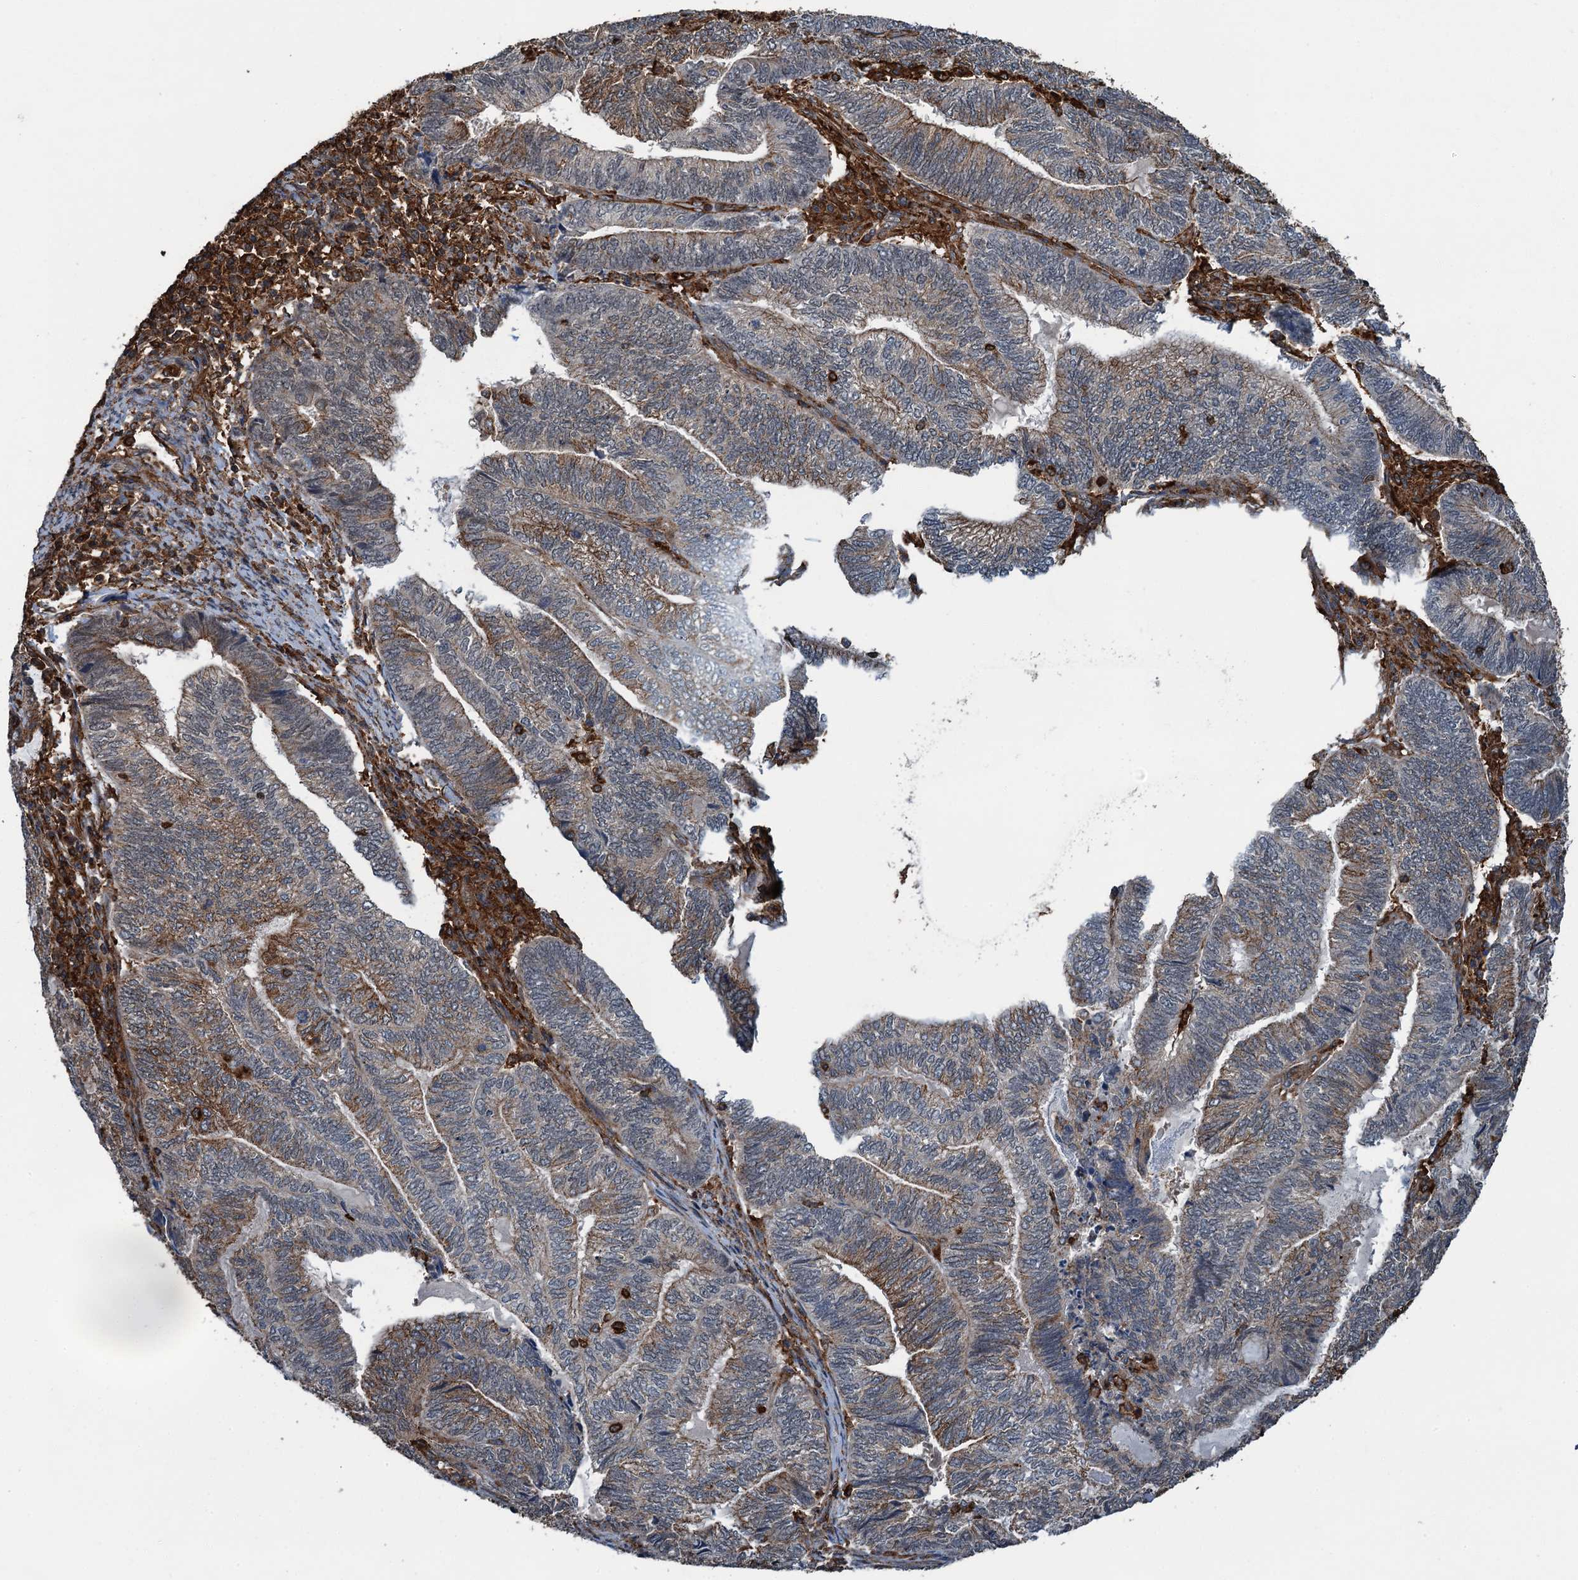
{"staining": {"intensity": "moderate", "quantity": "25%-75%", "location": "cytoplasmic/membranous"}, "tissue": "endometrial cancer", "cell_type": "Tumor cells", "image_type": "cancer", "snomed": [{"axis": "morphology", "description": "Adenocarcinoma, NOS"}, {"axis": "topography", "description": "Uterus"}, {"axis": "topography", "description": "Endometrium"}], "caption": "Protein staining of endometrial adenocarcinoma tissue reveals moderate cytoplasmic/membranous positivity in approximately 25%-75% of tumor cells.", "gene": "WHAMM", "patient": {"sex": "female", "age": 70}}